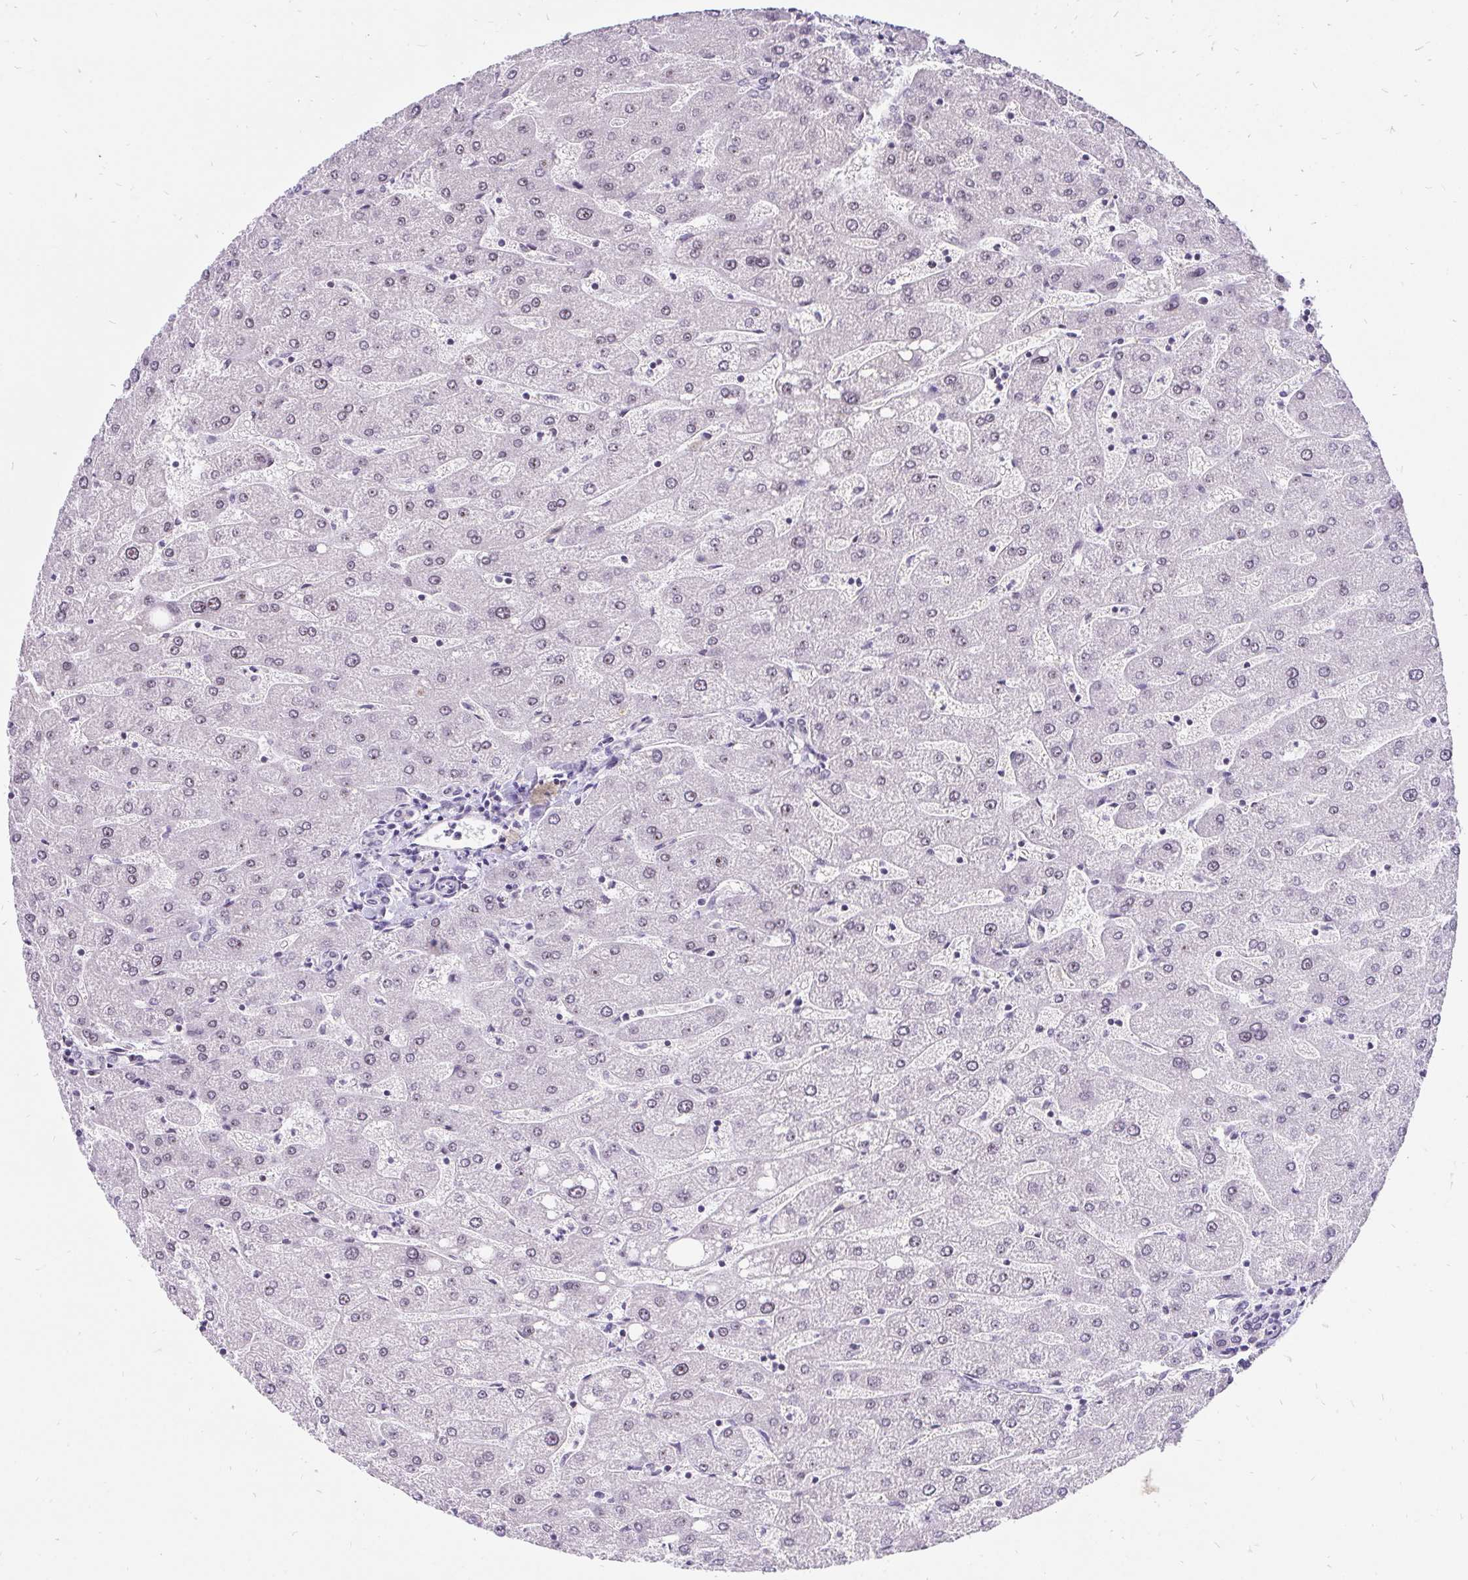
{"staining": {"intensity": "negative", "quantity": "none", "location": "none"}, "tissue": "liver", "cell_type": "Cholangiocytes", "image_type": "normal", "snomed": [{"axis": "morphology", "description": "Normal tissue, NOS"}, {"axis": "topography", "description": "Liver"}], "caption": "Immunohistochemistry (IHC) photomicrograph of benign liver stained for a protein (brown), which exhibits no staining in cholangiocytes.", "gene": "ZNF860", "patient": {"sex": "male", "age": 67}}